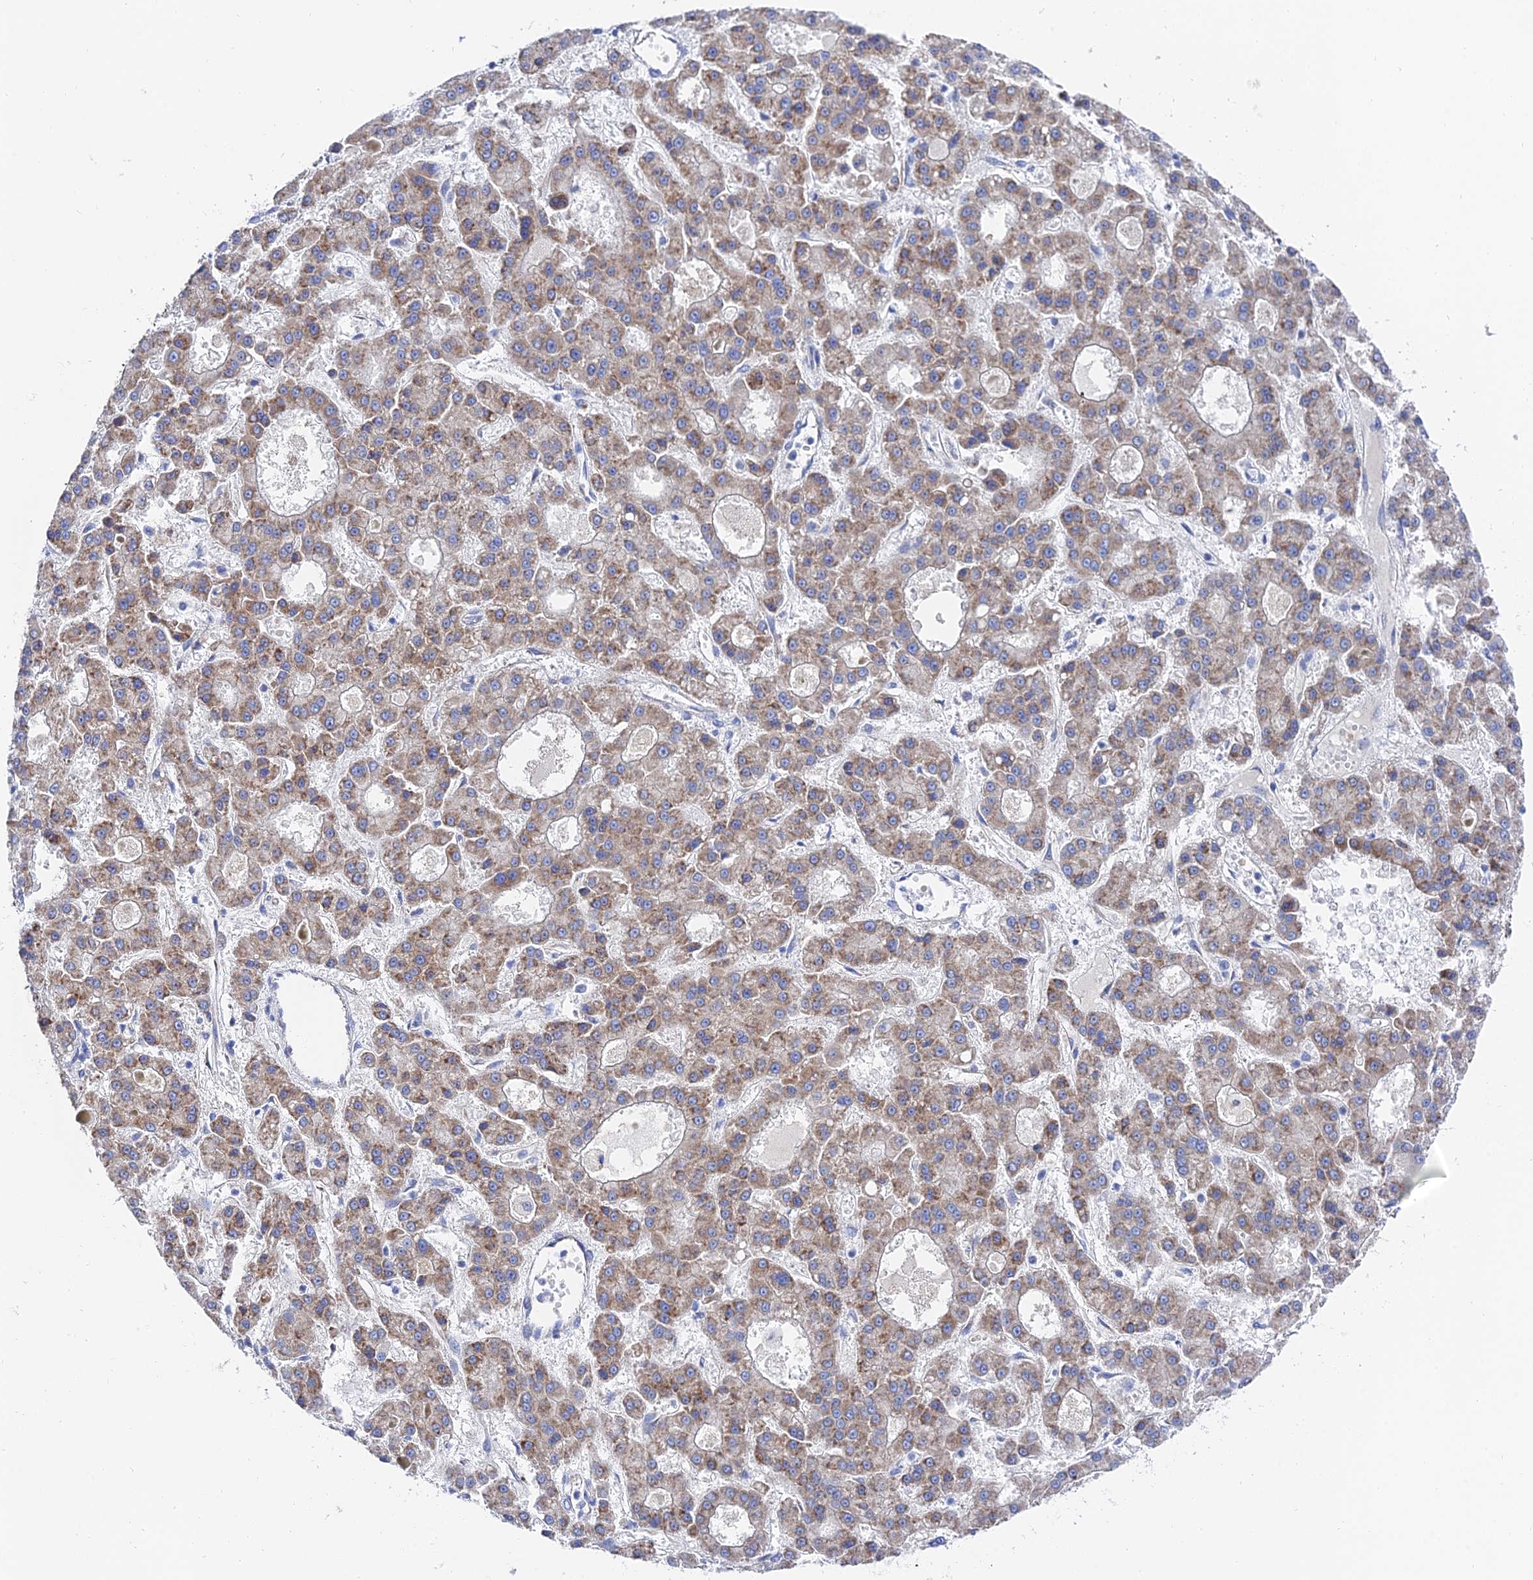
{"staining": {"intensity": "moderate", "quantity": ">75%", "location": "cytoplasmic/membranous"}, "tissue": "liver cancer", "cell_type": "Tumor cells", "image_type": "cancer", "snomed": [{"axis": "morphology", "description": "Carcinoma, Hepatocellular, NOS"}, {"axis": "topography", "description": "Liver"}], "caption": "This histopathology image reveals immunohistochemistry staining of human liver hepatocellular carcinoma, with medium moderate cytoplasmic/membranous positivity in approximately >75% of tumor cells.", "gene": "PTTG1", "patient": {"sex": "male", "age": 70}}